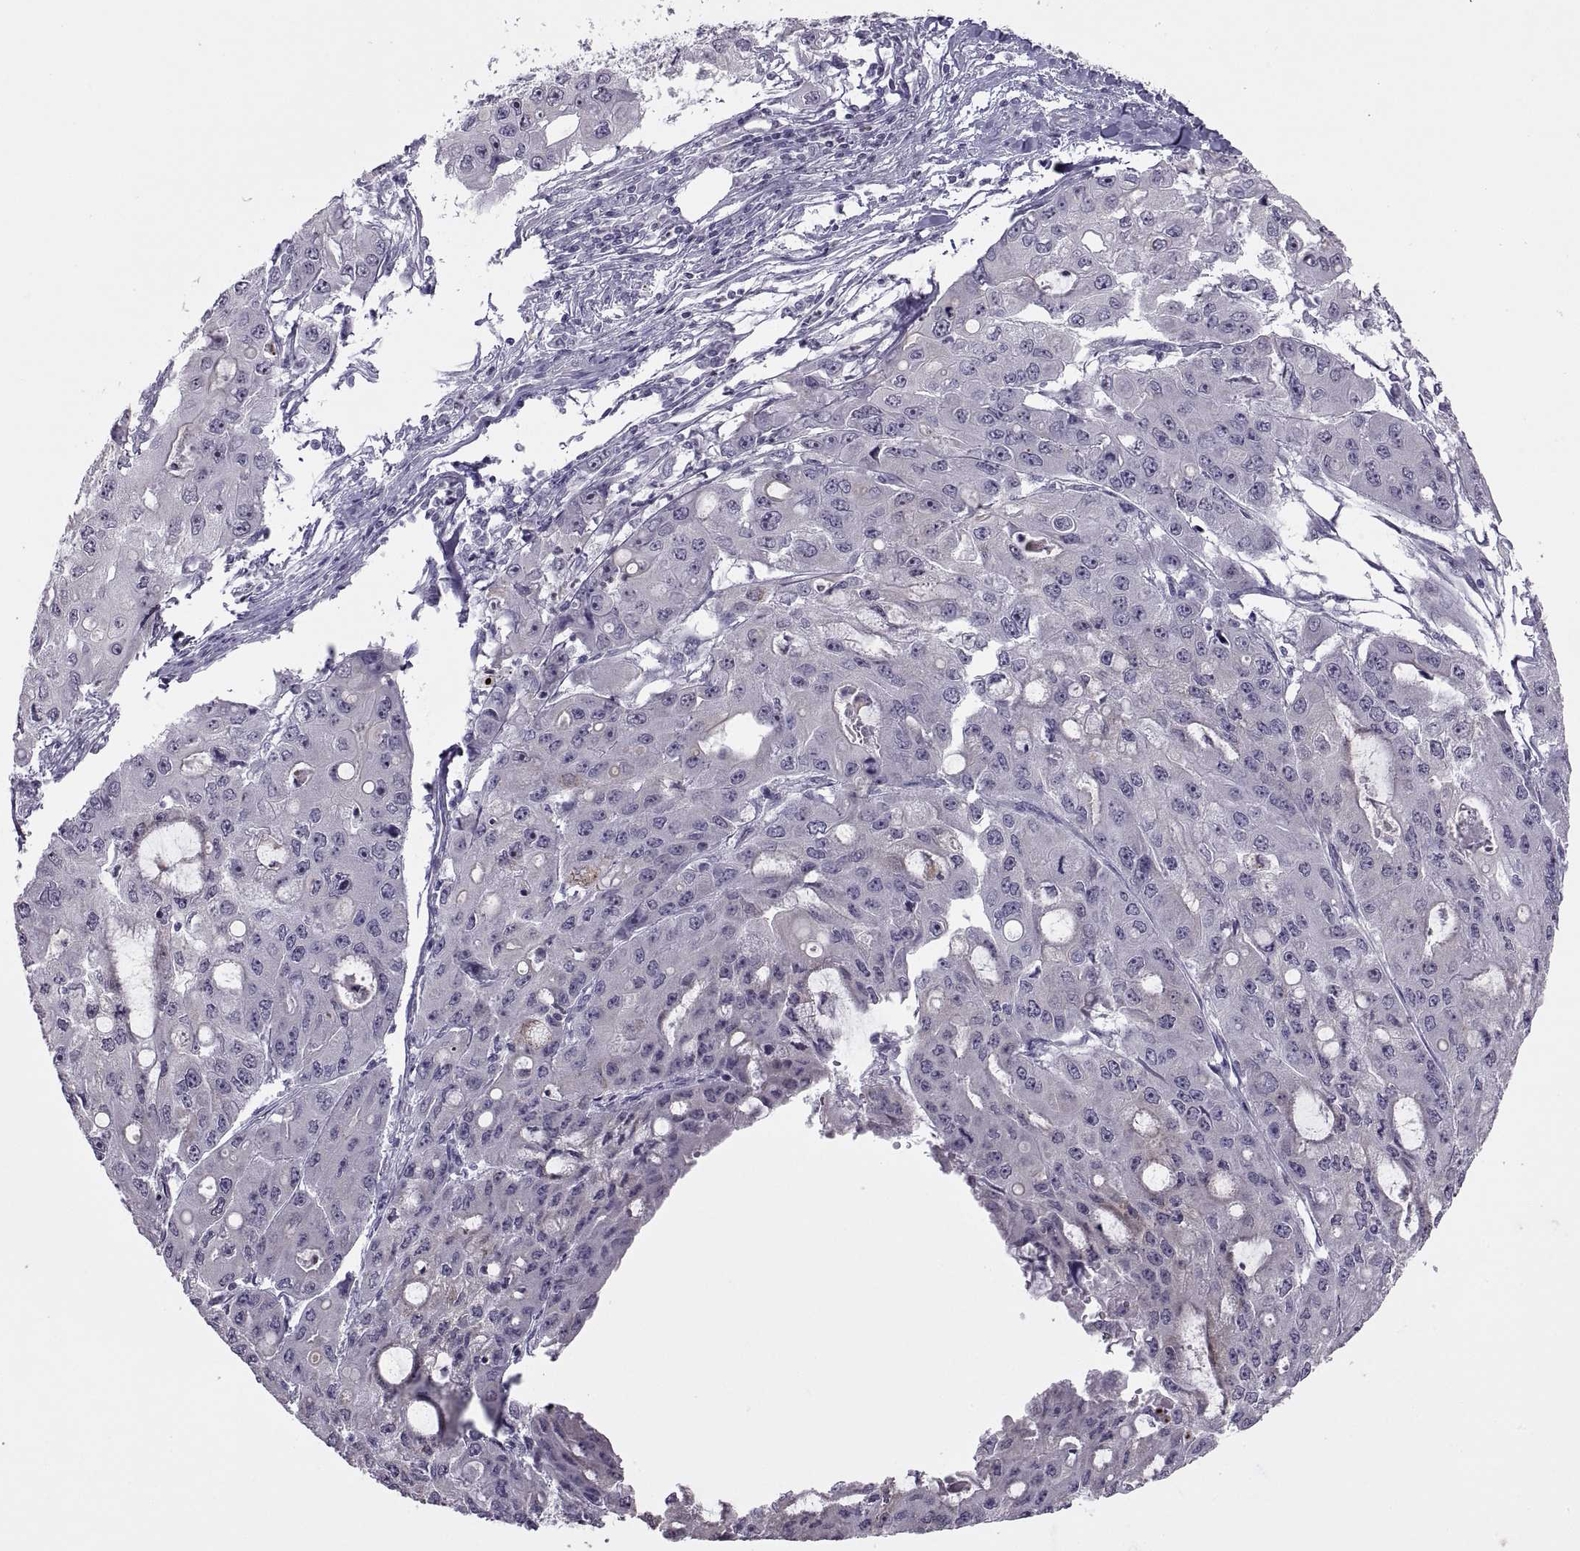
{"staining": {"intensity": "negative", "quantity": "none", "location": "none"}, "tissue": "ovarian cancer", "cell_type": "Tumor cells", "image_type": "cancer", "snomed": [{"axis": "morphology", "description": "Cystadenocarcinoma, serous, NOS"}, {"axis": "topography", "description": "Ovary"}], "caption": "Immunohistochemistry photomicrograph of human serous cystadenocarcinoma (ovarian) stained for a protein (brown), which shows no expression in tumor cells.", "gene": "ASIC2", "patient": {"sex": "female", "age": 56}}